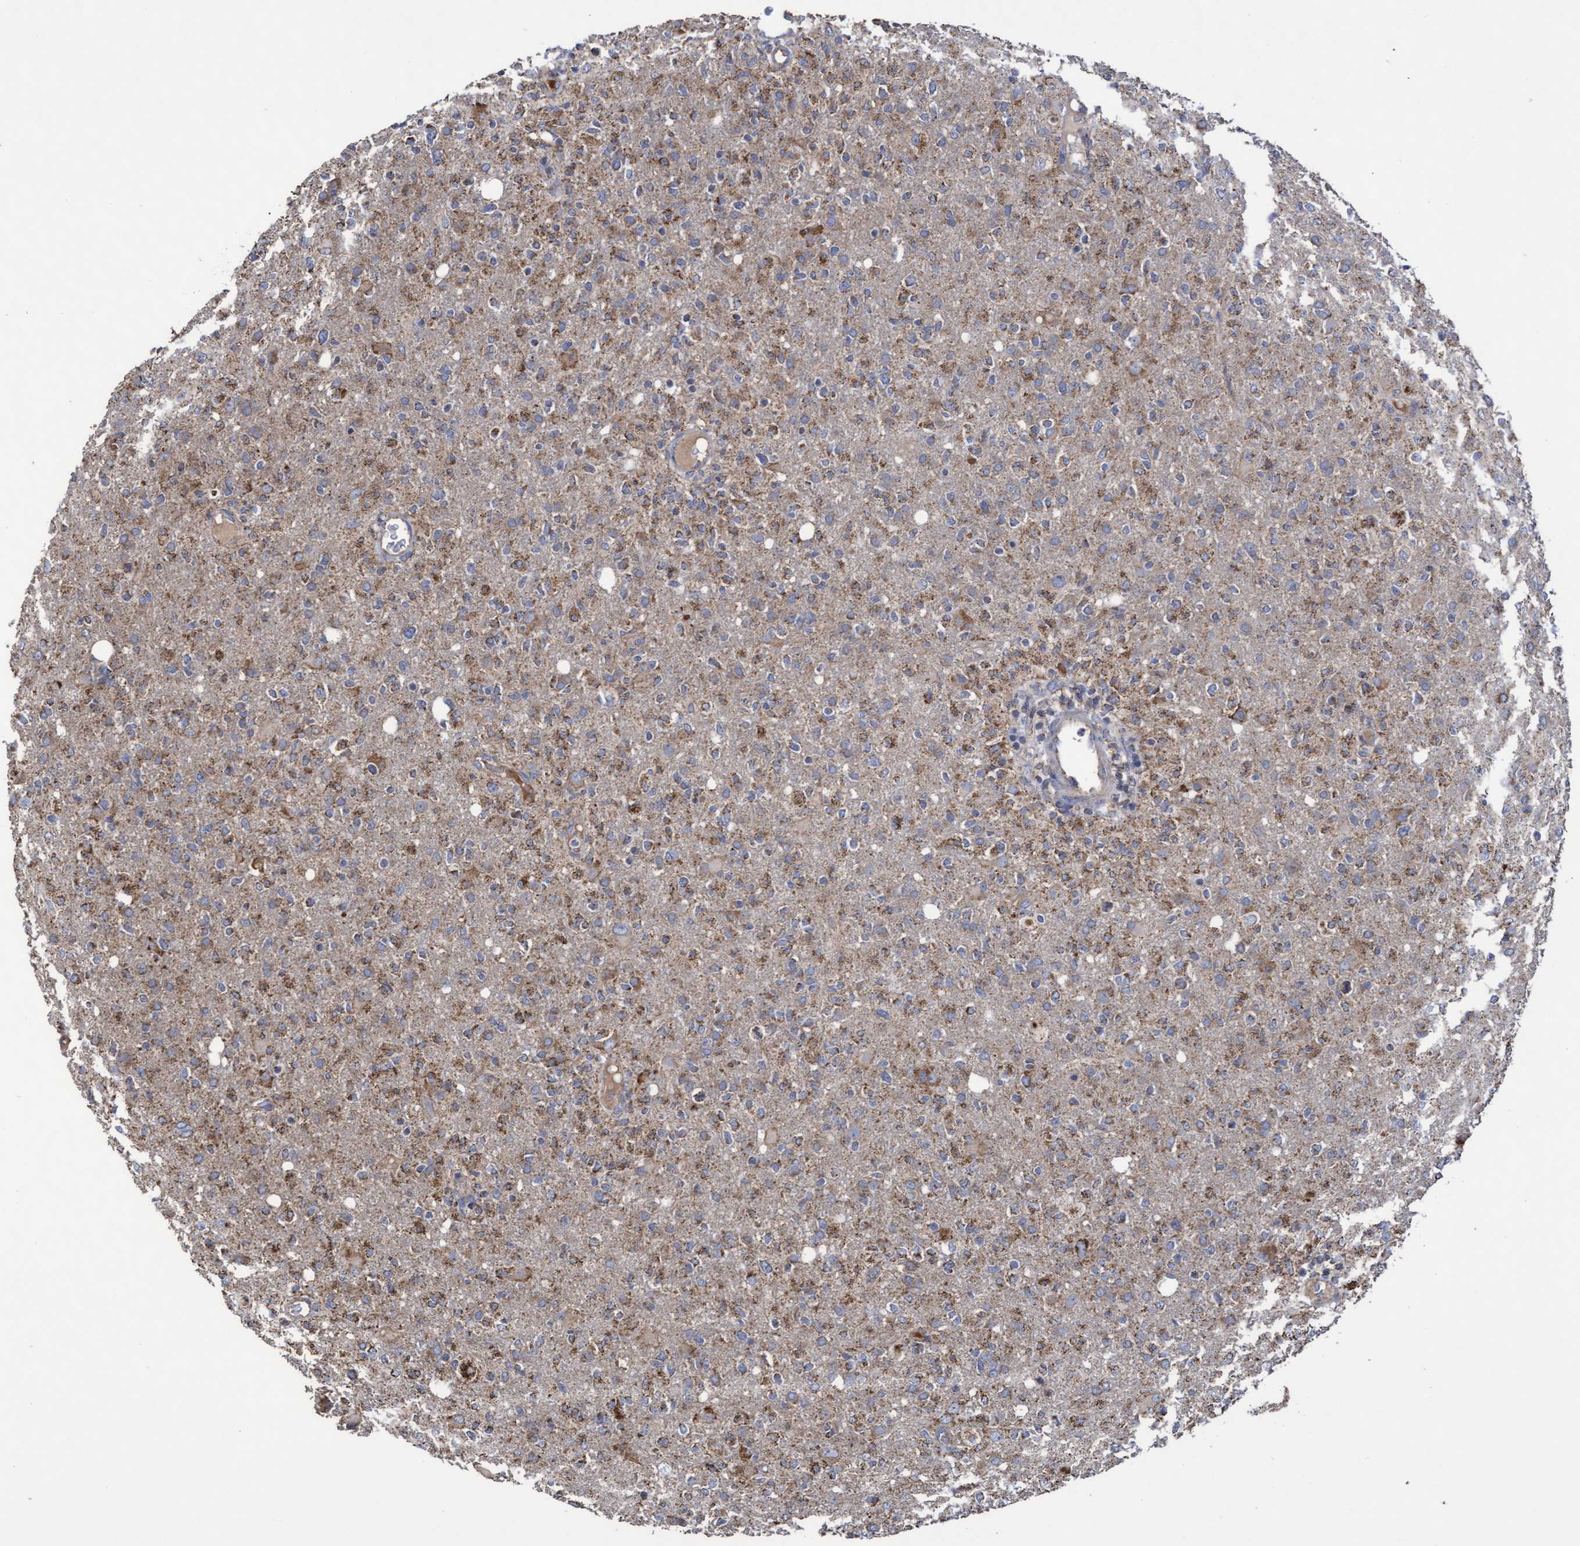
{"staining": {"intensity": "moderate", "quantity": ">75%", "location": "cytoplasmic/membranous"}, "tissue": "glioma", "cell_type": "Tumor cells", "image_type": "cancer", "snomed": [{"axis": "morphology", "description": "Glioma, malignant, High grade"}, {"axis": "topography", "description": "Brain"}], "caption": "Immunohistochemistry (IHC) of malignant glioma (high-grade) reveals medium levels of moderate cytoplasmic/membranous positivity in about >75% of tumor cells.", "gene": "COBL", "patient": {"sex": "female", "age": 57}}